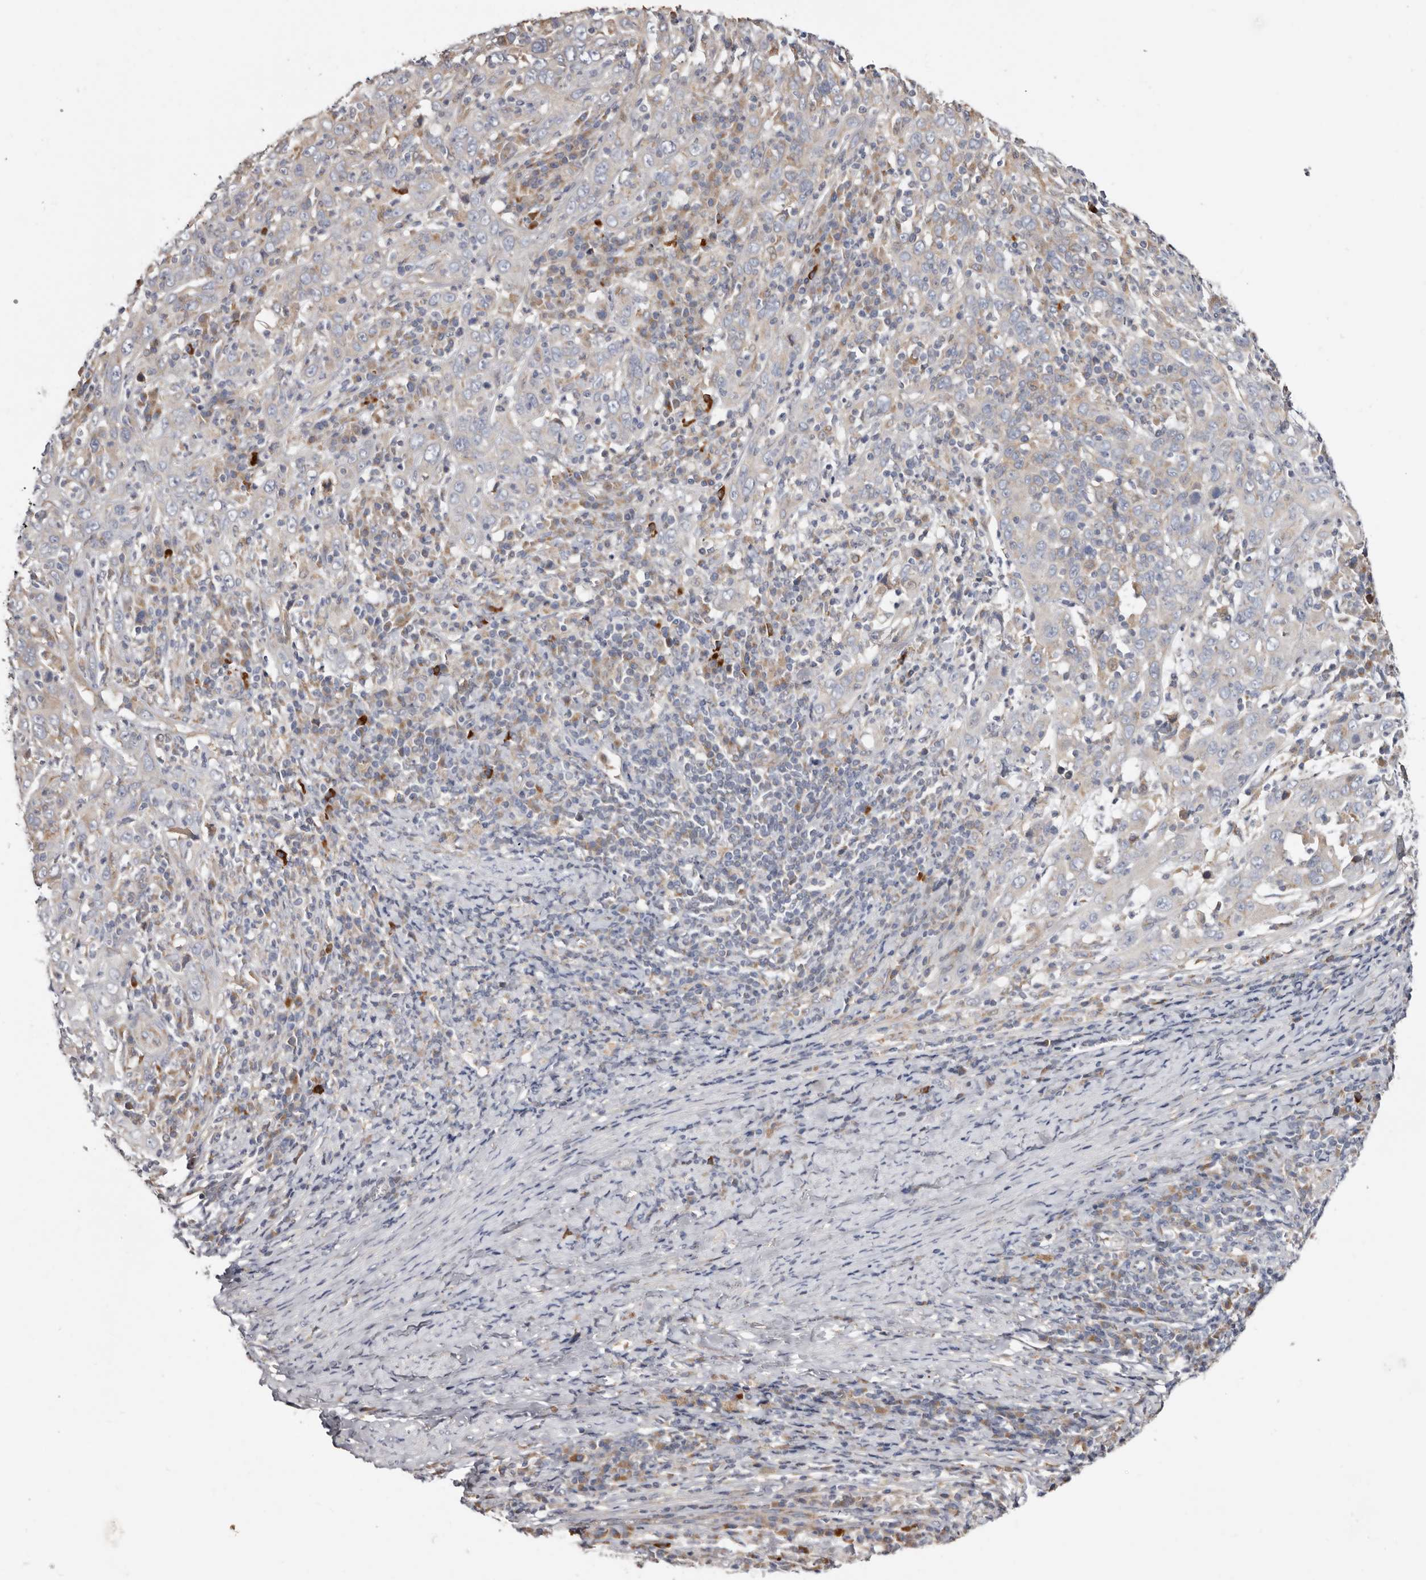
{"staining": {"intensity": "weak", "quantity": "<25%", "location": "cytoplasmic/membranous"}, "tissue": "cervical cancer", "cell_type": "Tumor cells", "image_type": "cancer", "snomed": [{"axis": "morphology", "description": "Squamous cell carcinoma, NOS"}, {"axis": "topography", "description": "Cervix"}], "caption": "DAB (3,3'-diaminobenzidine) immunohistochemical staining of human cervical squamous cell carcinoma exhibits no significant expression in tumor cells.", "gene": "ASIC5", "patient": {"sex": "female", "age": 46}}